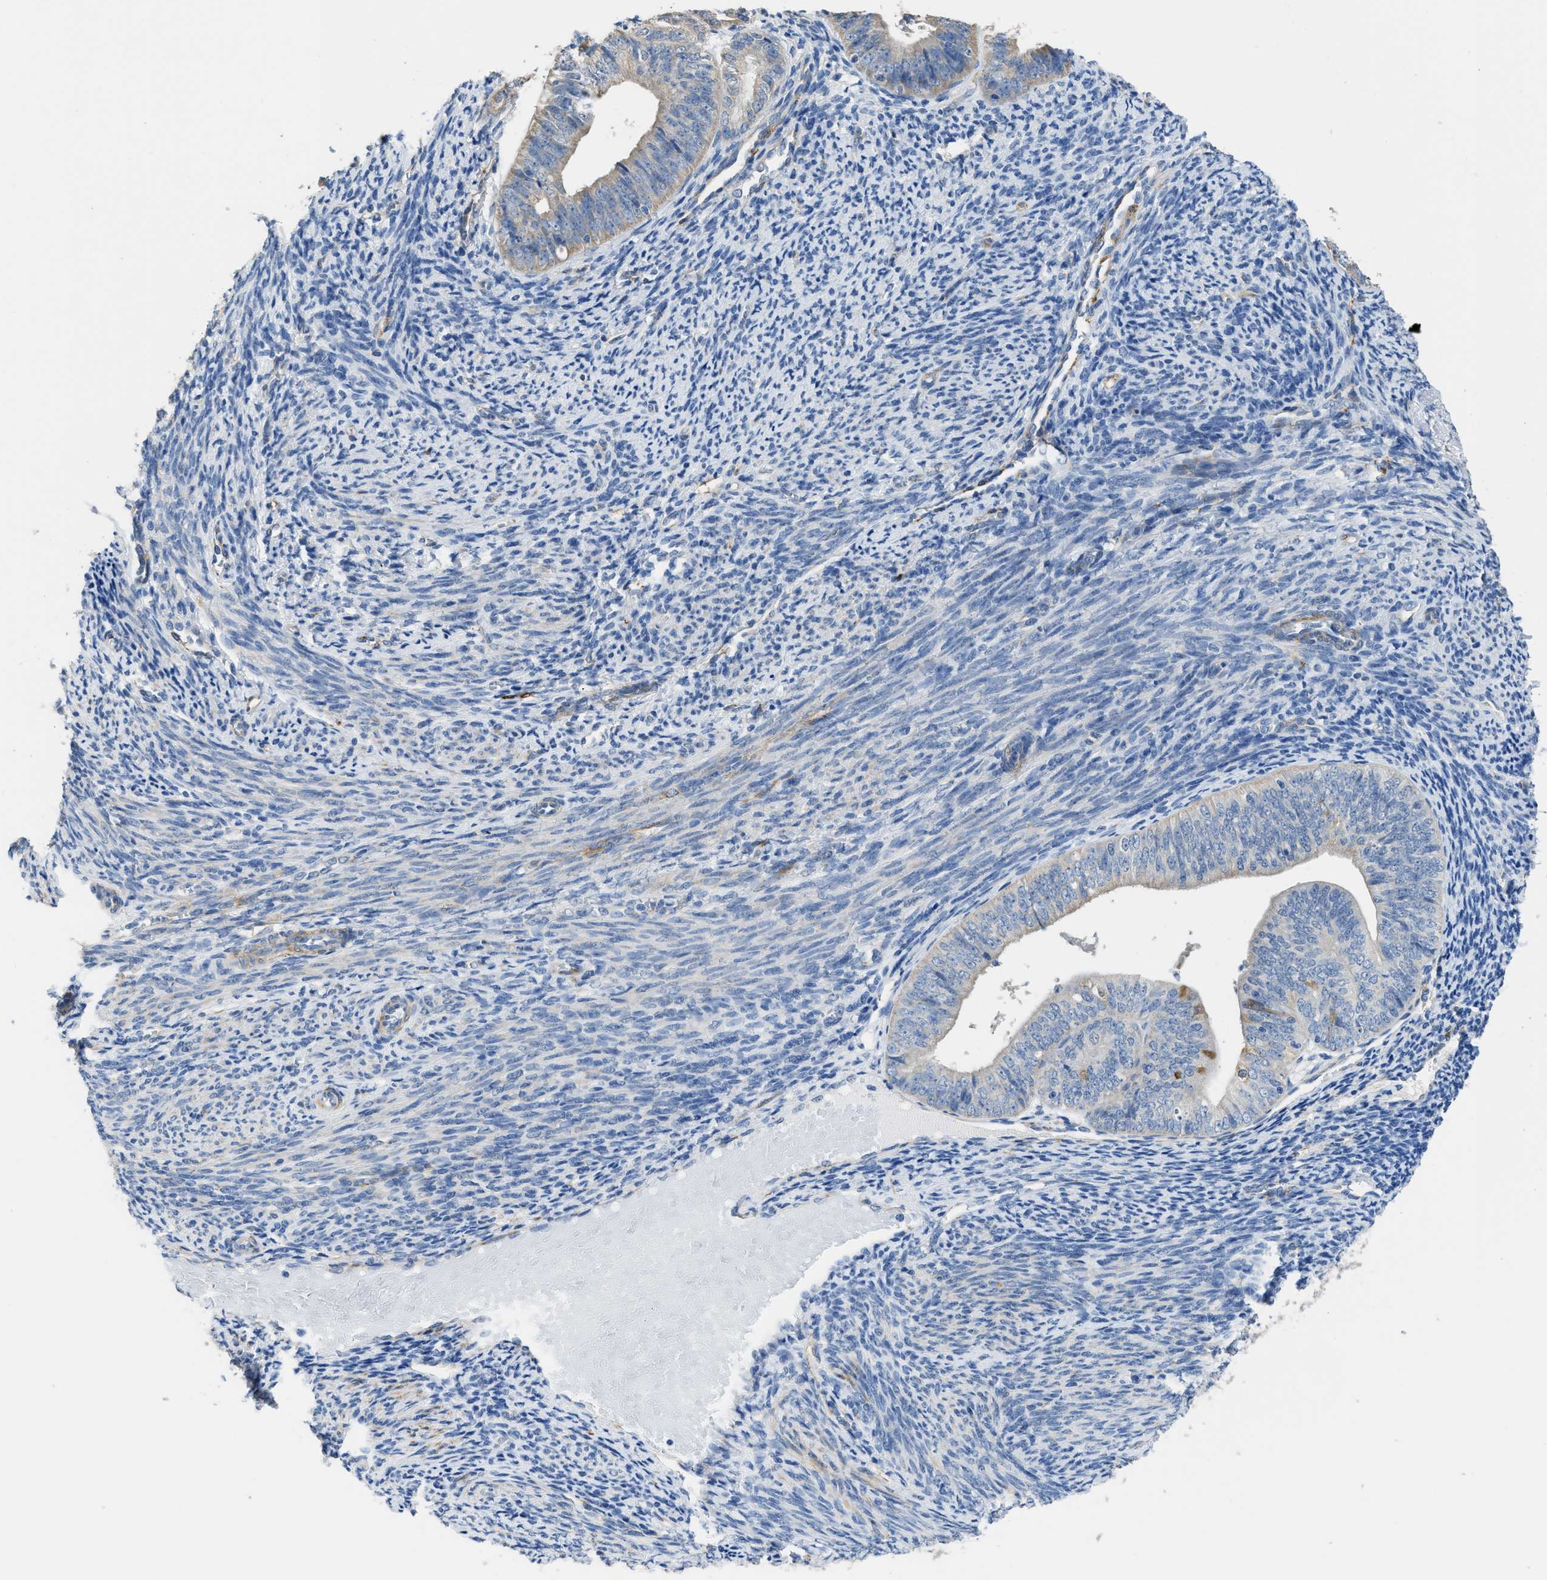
{"staining": {"intensity": "moderate", "quantity": "25%-75%", "location": "cytoplasmic/membranous"}, "tissue": "endometrial cancer", "cell_type": "Tumor cells", "image_type": "cancer", "snomed": [{"axis": "morphology", "description": "Adenocarcinoma, NOS"}, {"axis": "topography", "description": "Endometrium"}], "caption": "Endometrial adenocarcinoma stained with a brown dye displays moderate cytoplasmic/membranous positive positivity in approximately 25%-75% of tumor cells.", "gene": "ZSWIM5", "patient": {"sex": "female", "age": 63}}